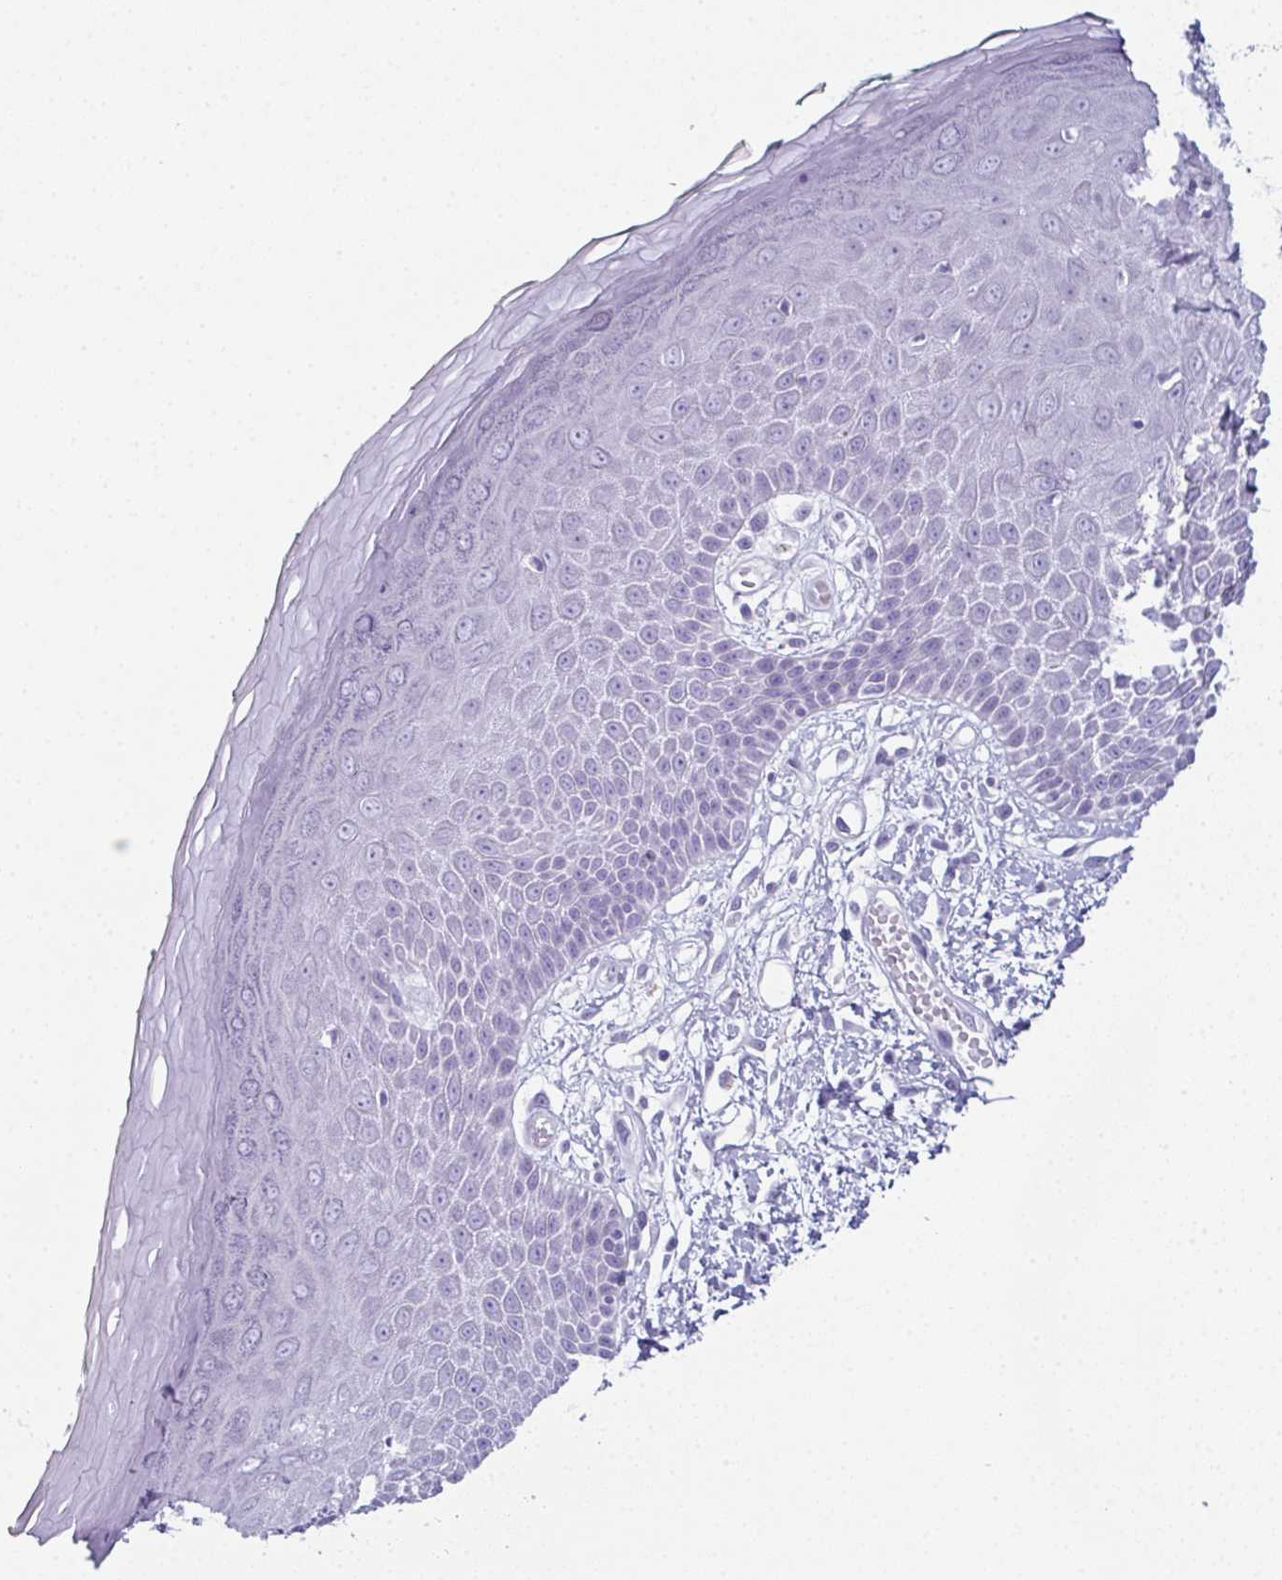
{"staining": {"intensity": "negative", "quantity": "none", "location": "none"}, "tissue": "skin", "cell_type": "Epidermal cells", "image_type": "normal", "snomed": [{"axis": "morphology", "description": "Normal tissue, NOS"}, {"axis": "topography", "description": "Anal"}, {"axis": "topography", "description": "Peripheral nerve tissue"}], "caption": "DAB (3,3'-diaminobenzidine) immunohistochemical staining of unremarkable skin reveals no significant positivity in epidermal cells.", "gene": "ENKUR", "patient": {"sex": "male", "age": 78}}